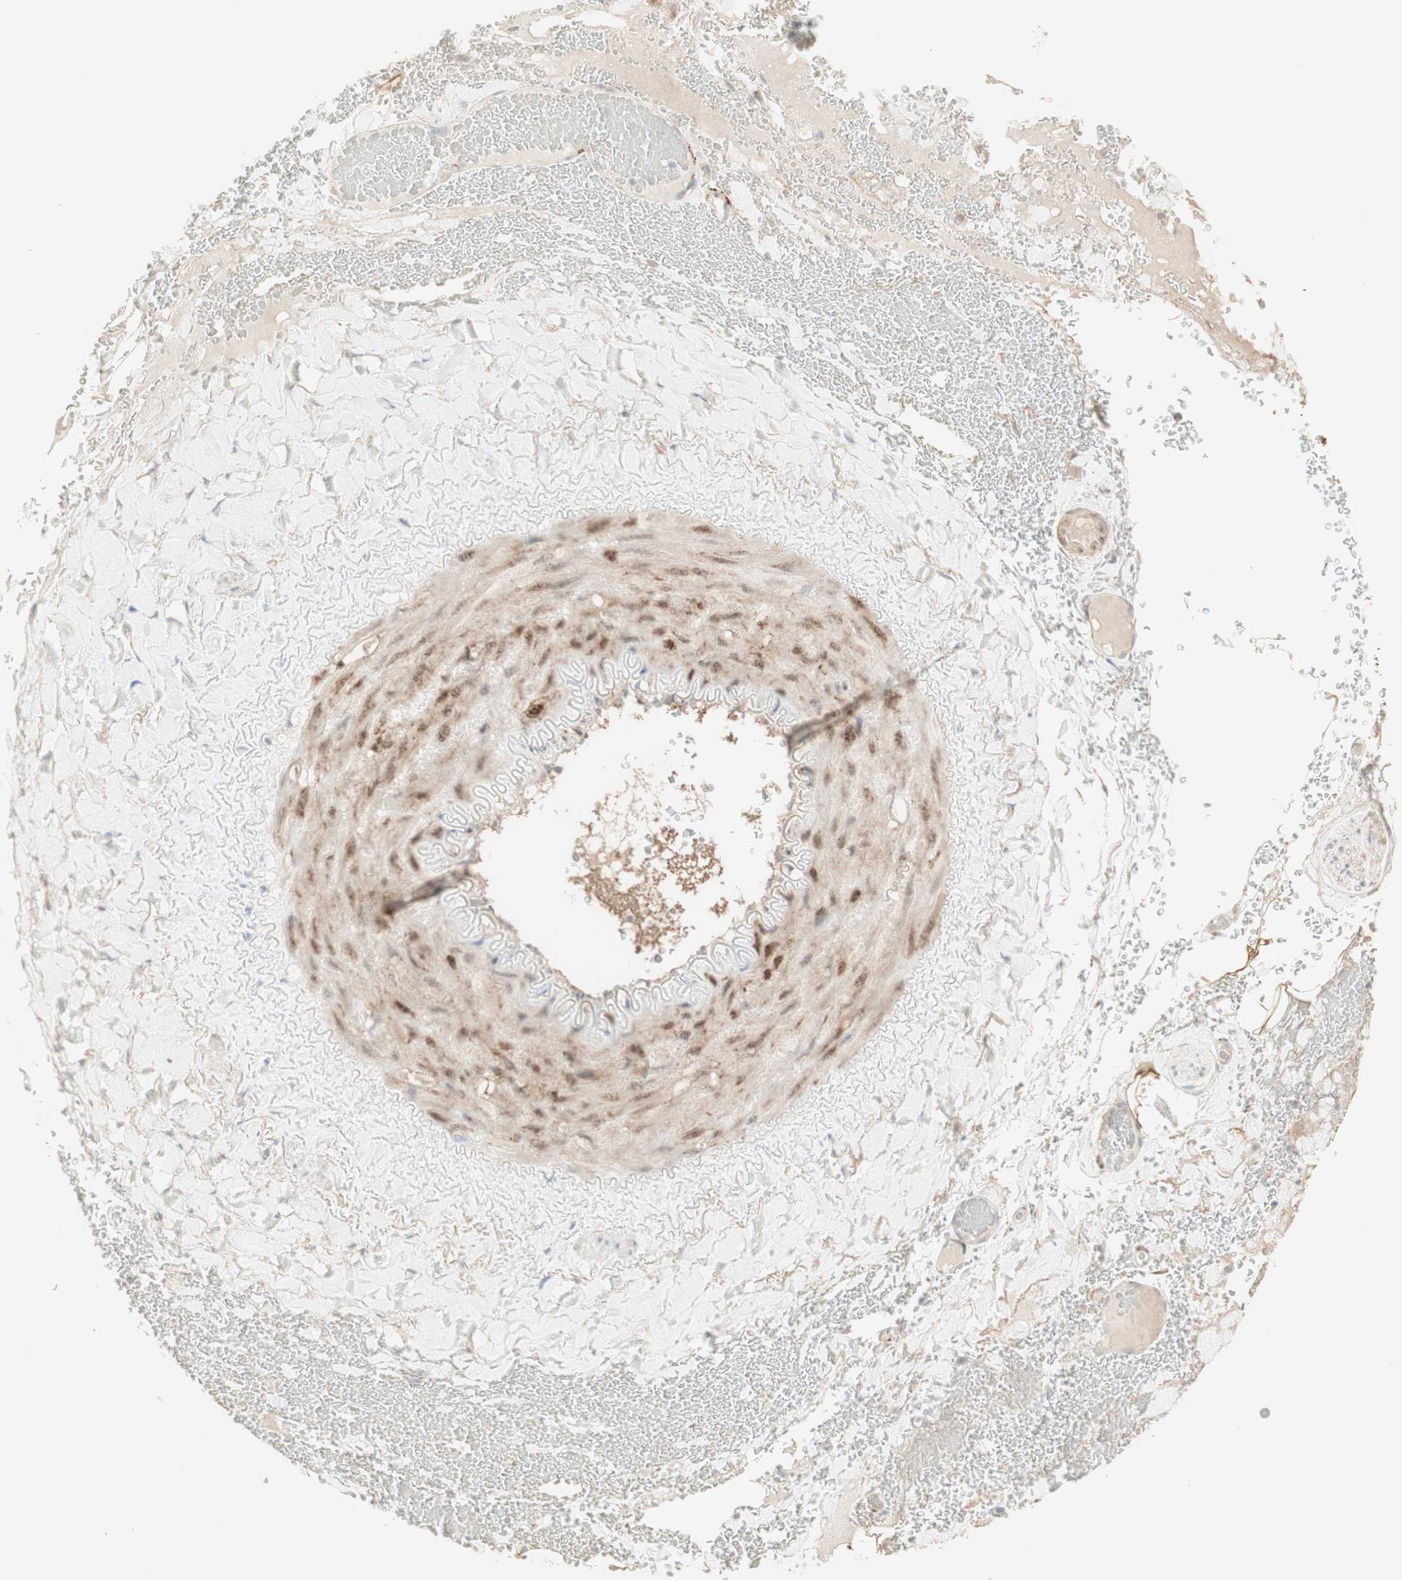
{"staining": {"intensity": "negative", "quantity": "none", "location": "none"}, "tissue": "adipose tissue", "cell_type": "Adipocytes", "image_type": "normal", "snomed": [{"axis": "morphology", "description": "Normal tissue, NOS"}, {"axis": "topography", "description": "Peripheral nerve tissue"}], "caption": "Micrograph shows no protein staining in adipocytes of benign adipose tissue.", "gene": "MUC3A", "patient": {"sex": "male", "age": 70}}